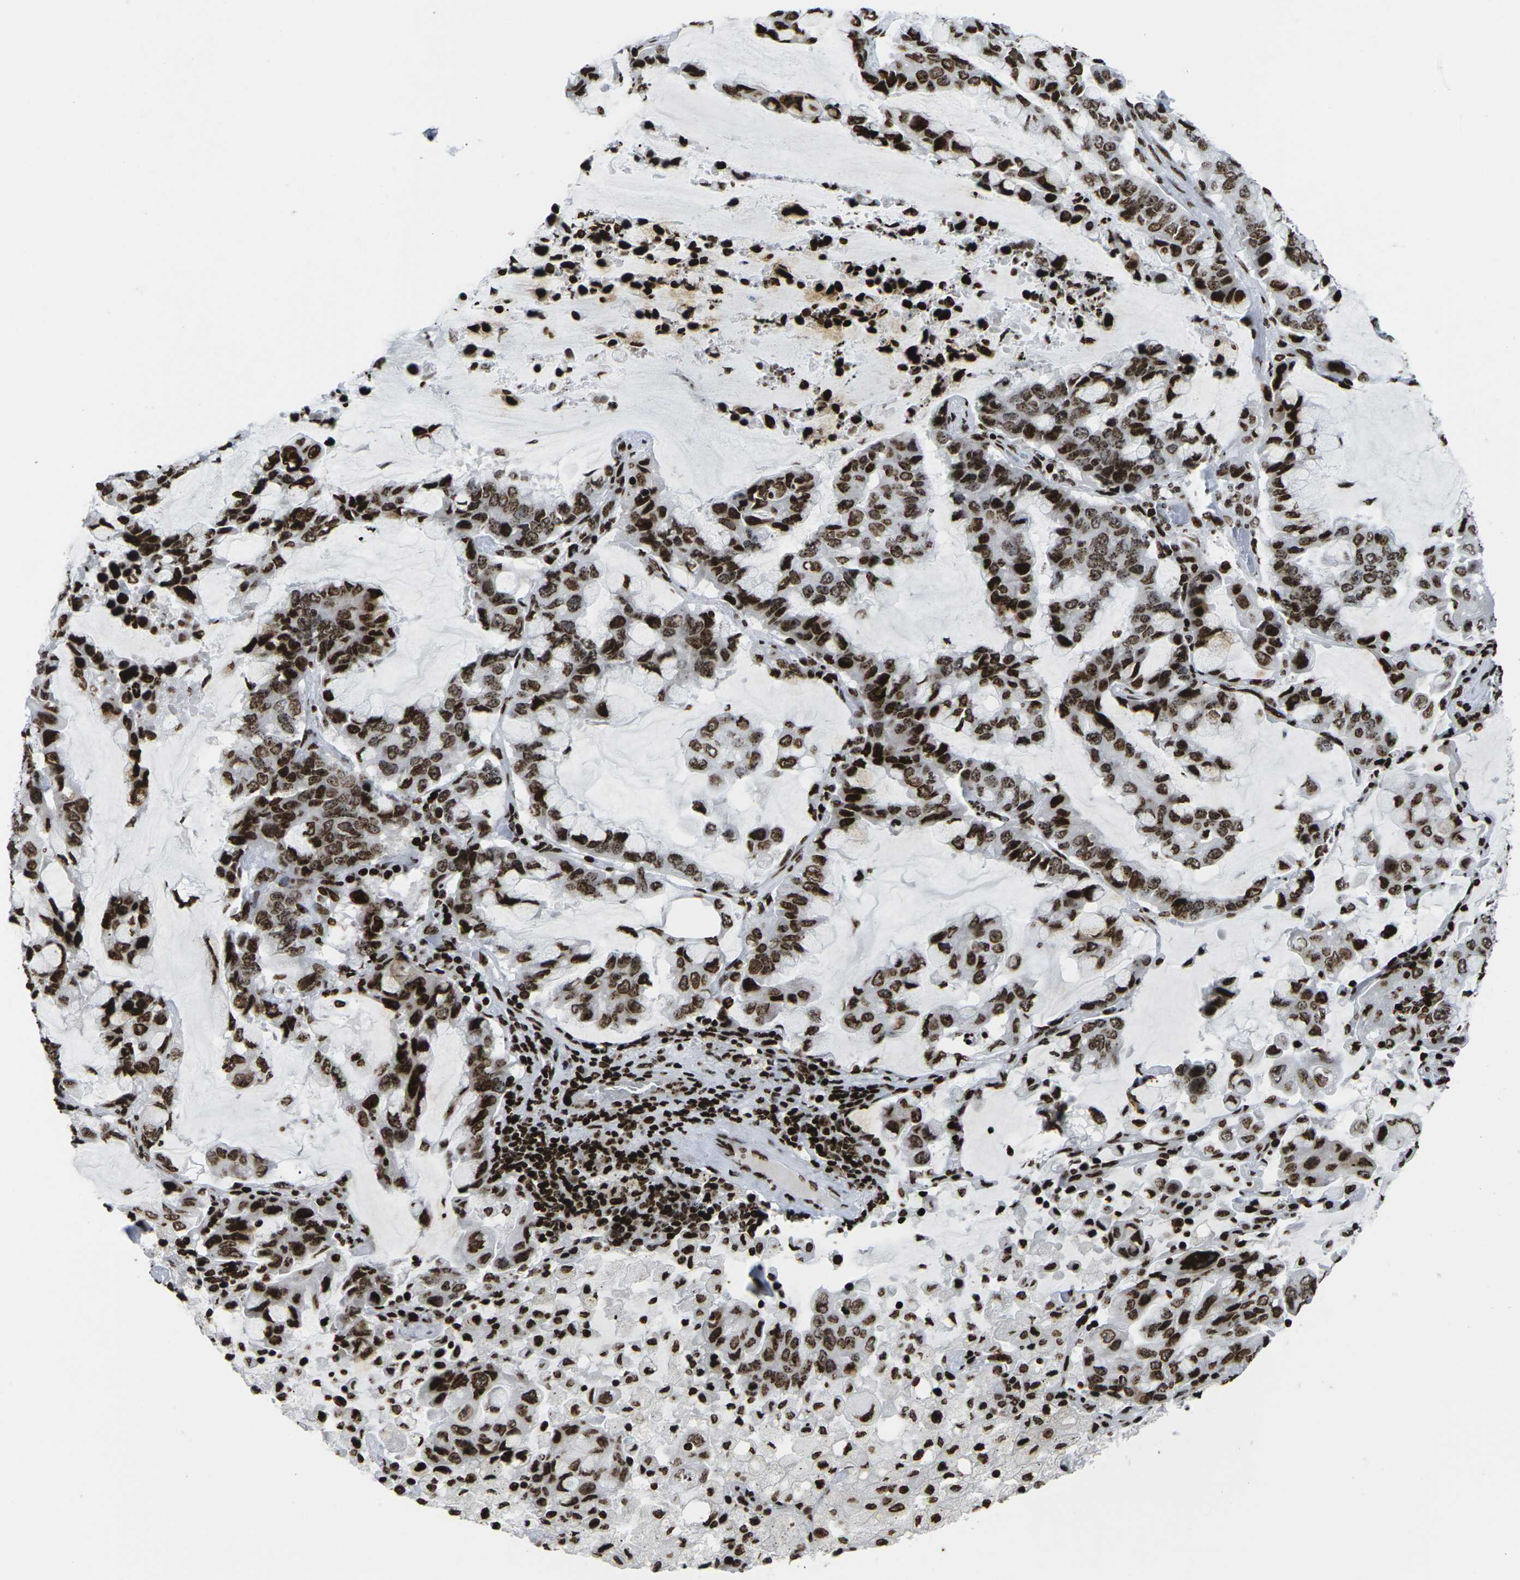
{"staining": {"intensity": "strong", "quantity": ">75%", "location": "nuclear"}, "tissue": "lung cancer", "cell_type": "Tumor cells", "image_type": "cancer", "snomed": [{"axis": "morphology", "description": "Adenocarcinoma, NOS"}, {"axis": "topography", "description": "Lung"}], "caption": "Human lung cancer stained with a protein marker demonstrates strong staining in tumor cells.", "gene": "H1-4", "patient": {"sex": "male", "age": 64}}